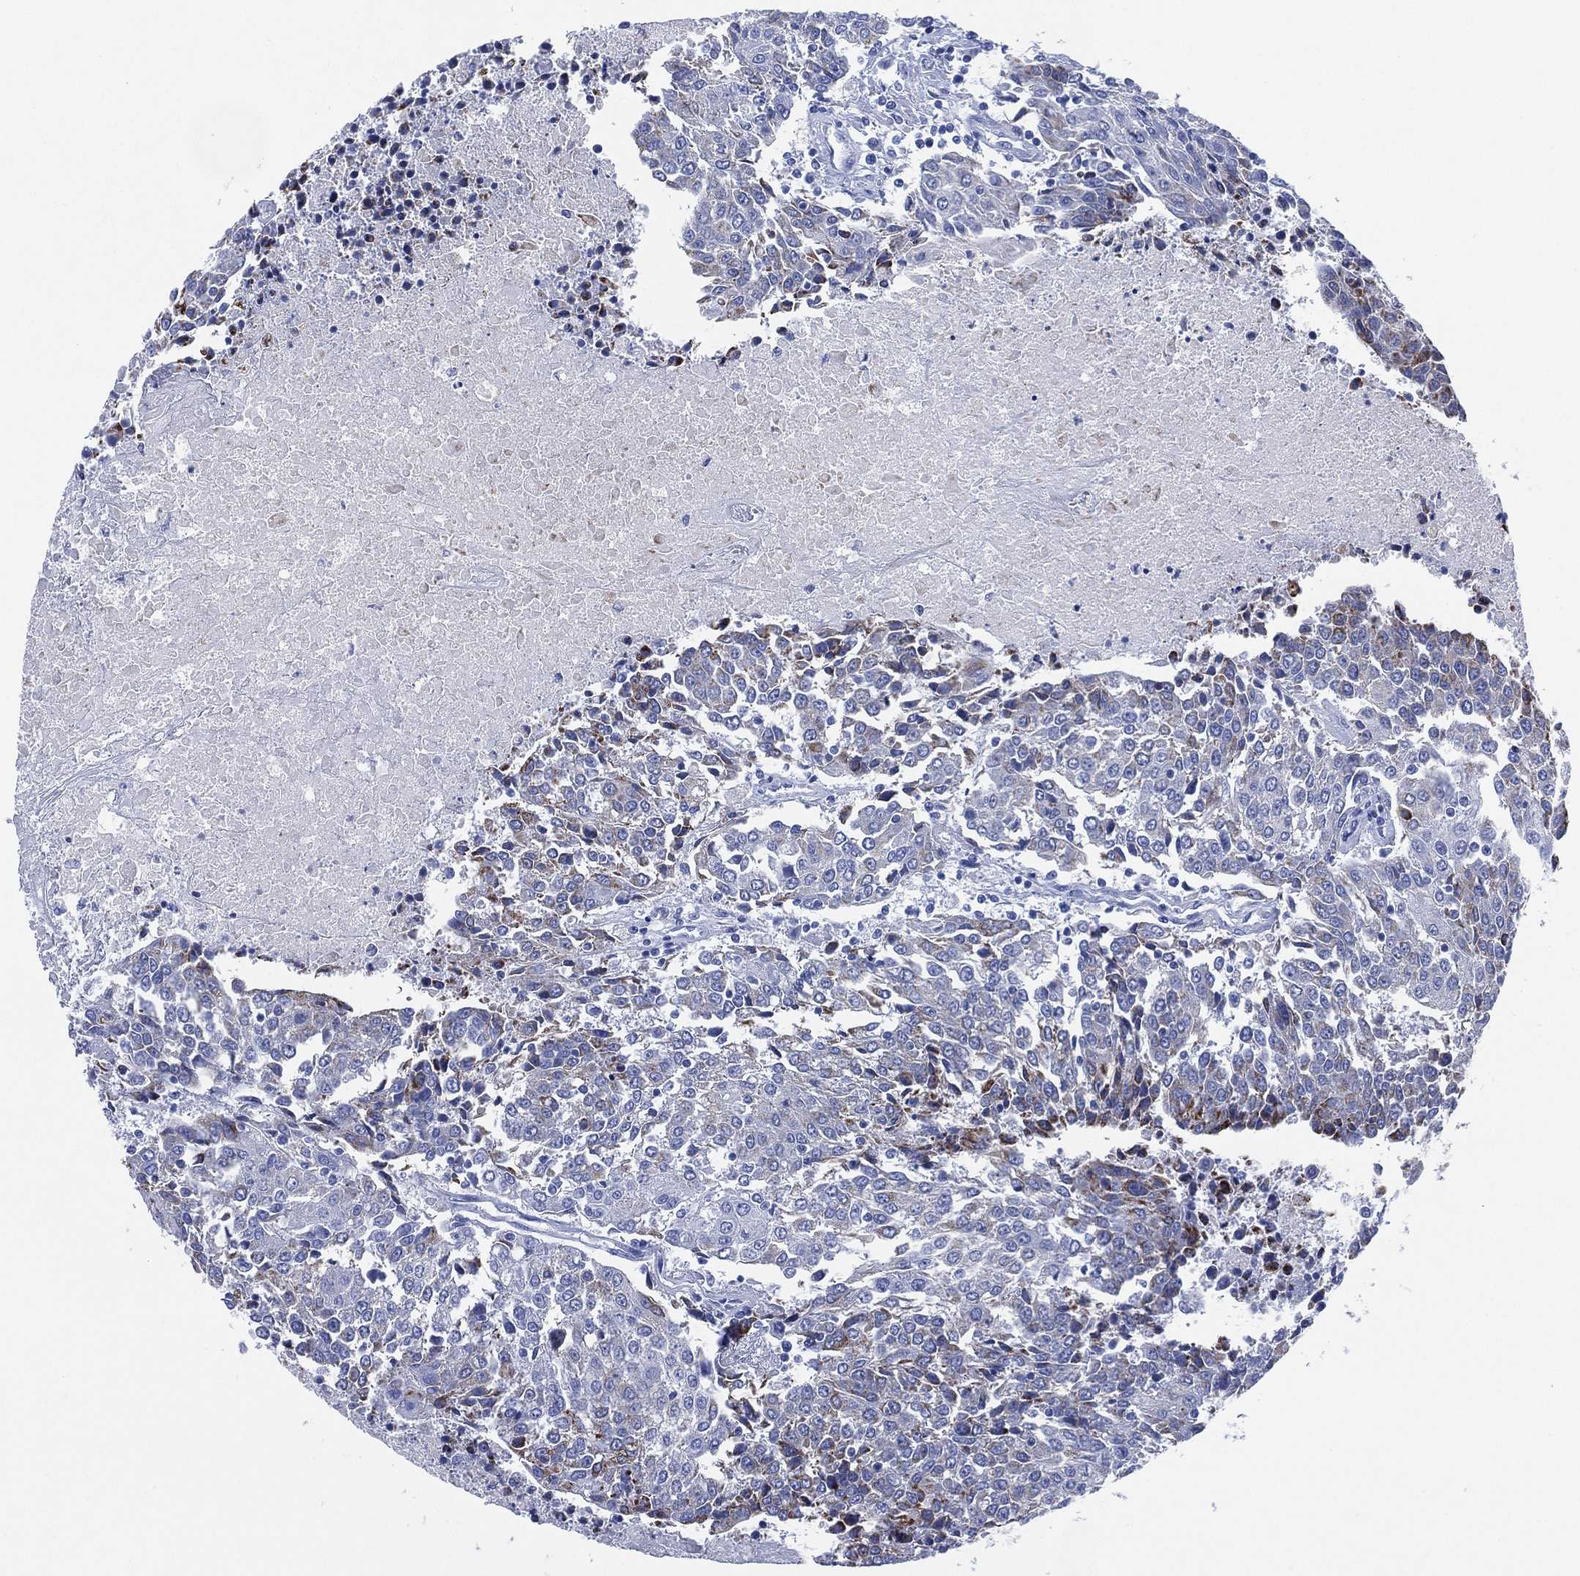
{"staining": {"intensity": "moderate", "quantity": "<25%", "location": "cytoplasmic/membranous"}, "tissue": "urothelial cancer", "cell_type": "Tumor cells", "image_type": "cancer", "snomed": [{"axis": "morphology", "description": "Urothelial carcinoma, High grade"}, {"axis": "topography", "description": "Urinary bladder"}], "caption": "IHC (DAB (3,3'-diaminobenzidine)) staining of high-grade urothelial carcinoma demonstrates moderate cytoplasmic/membranous protein staining in approximately <25% of tumor cells. (DAB (3,3'-diaminobenzidine) = brown stain, brightfield microscopy at high magnification).", "gene": "SLC9C2", "patient": {"sex": "female", "age": 85}}